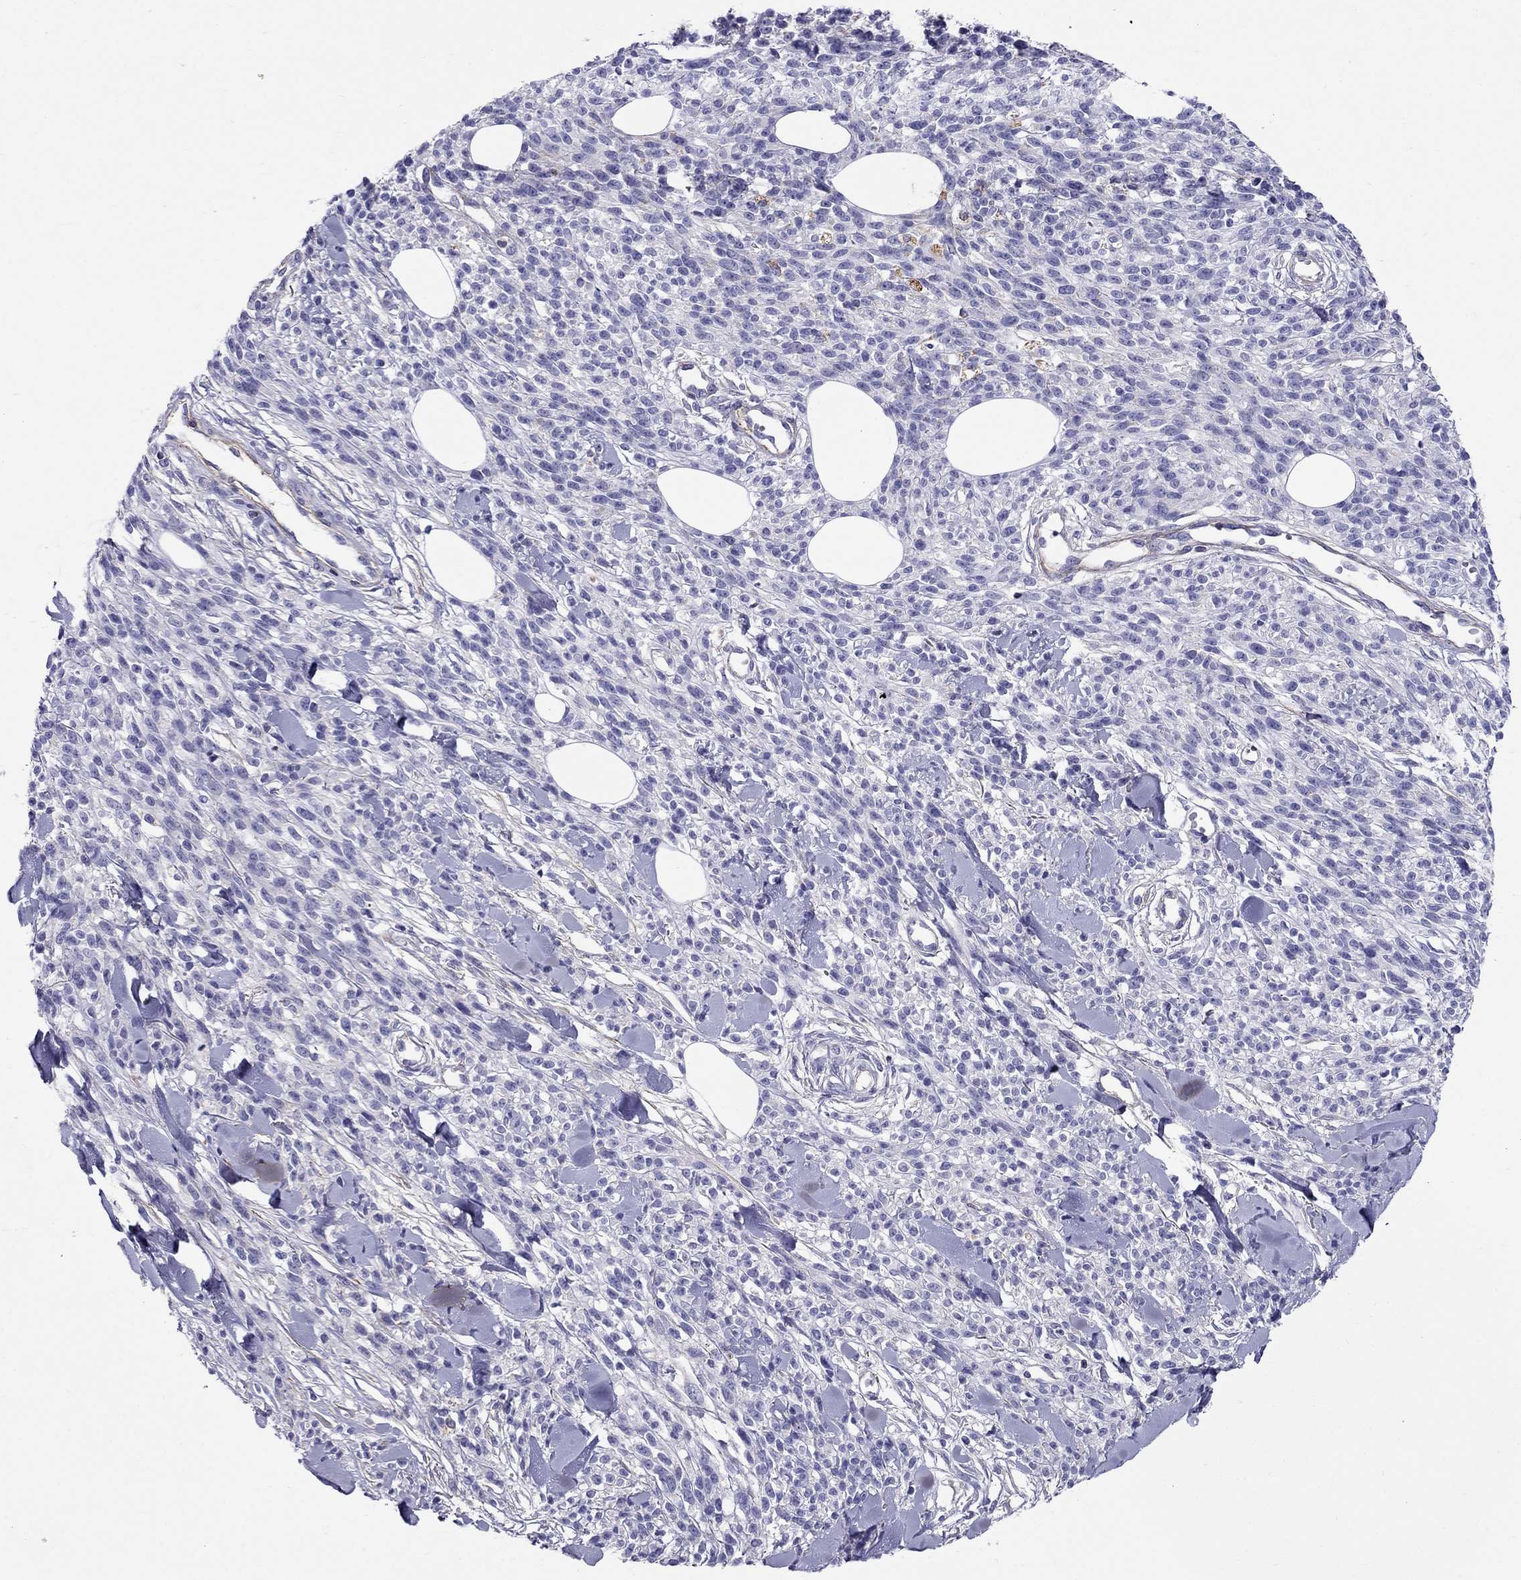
{"staining": {"intensity": "negative", "quantity": "none", "location": "none"}, "tissue": "melanoma", "cell_type": "Tumor cells", "image_type": "cancer", "snomed": [{"axis": "morphology", "description": "Malignant melanoma, NOS"}, {"axis": "topography", "description": "Skin"}, {"axis": "topography", "description": "Skin of trunk"}], "caption": "The immunohistochemistry image has no significant expression in tumor cells of melanoma tissue.", "gene": "GPR50", "patient": {"sex": "male", "age": 74}}